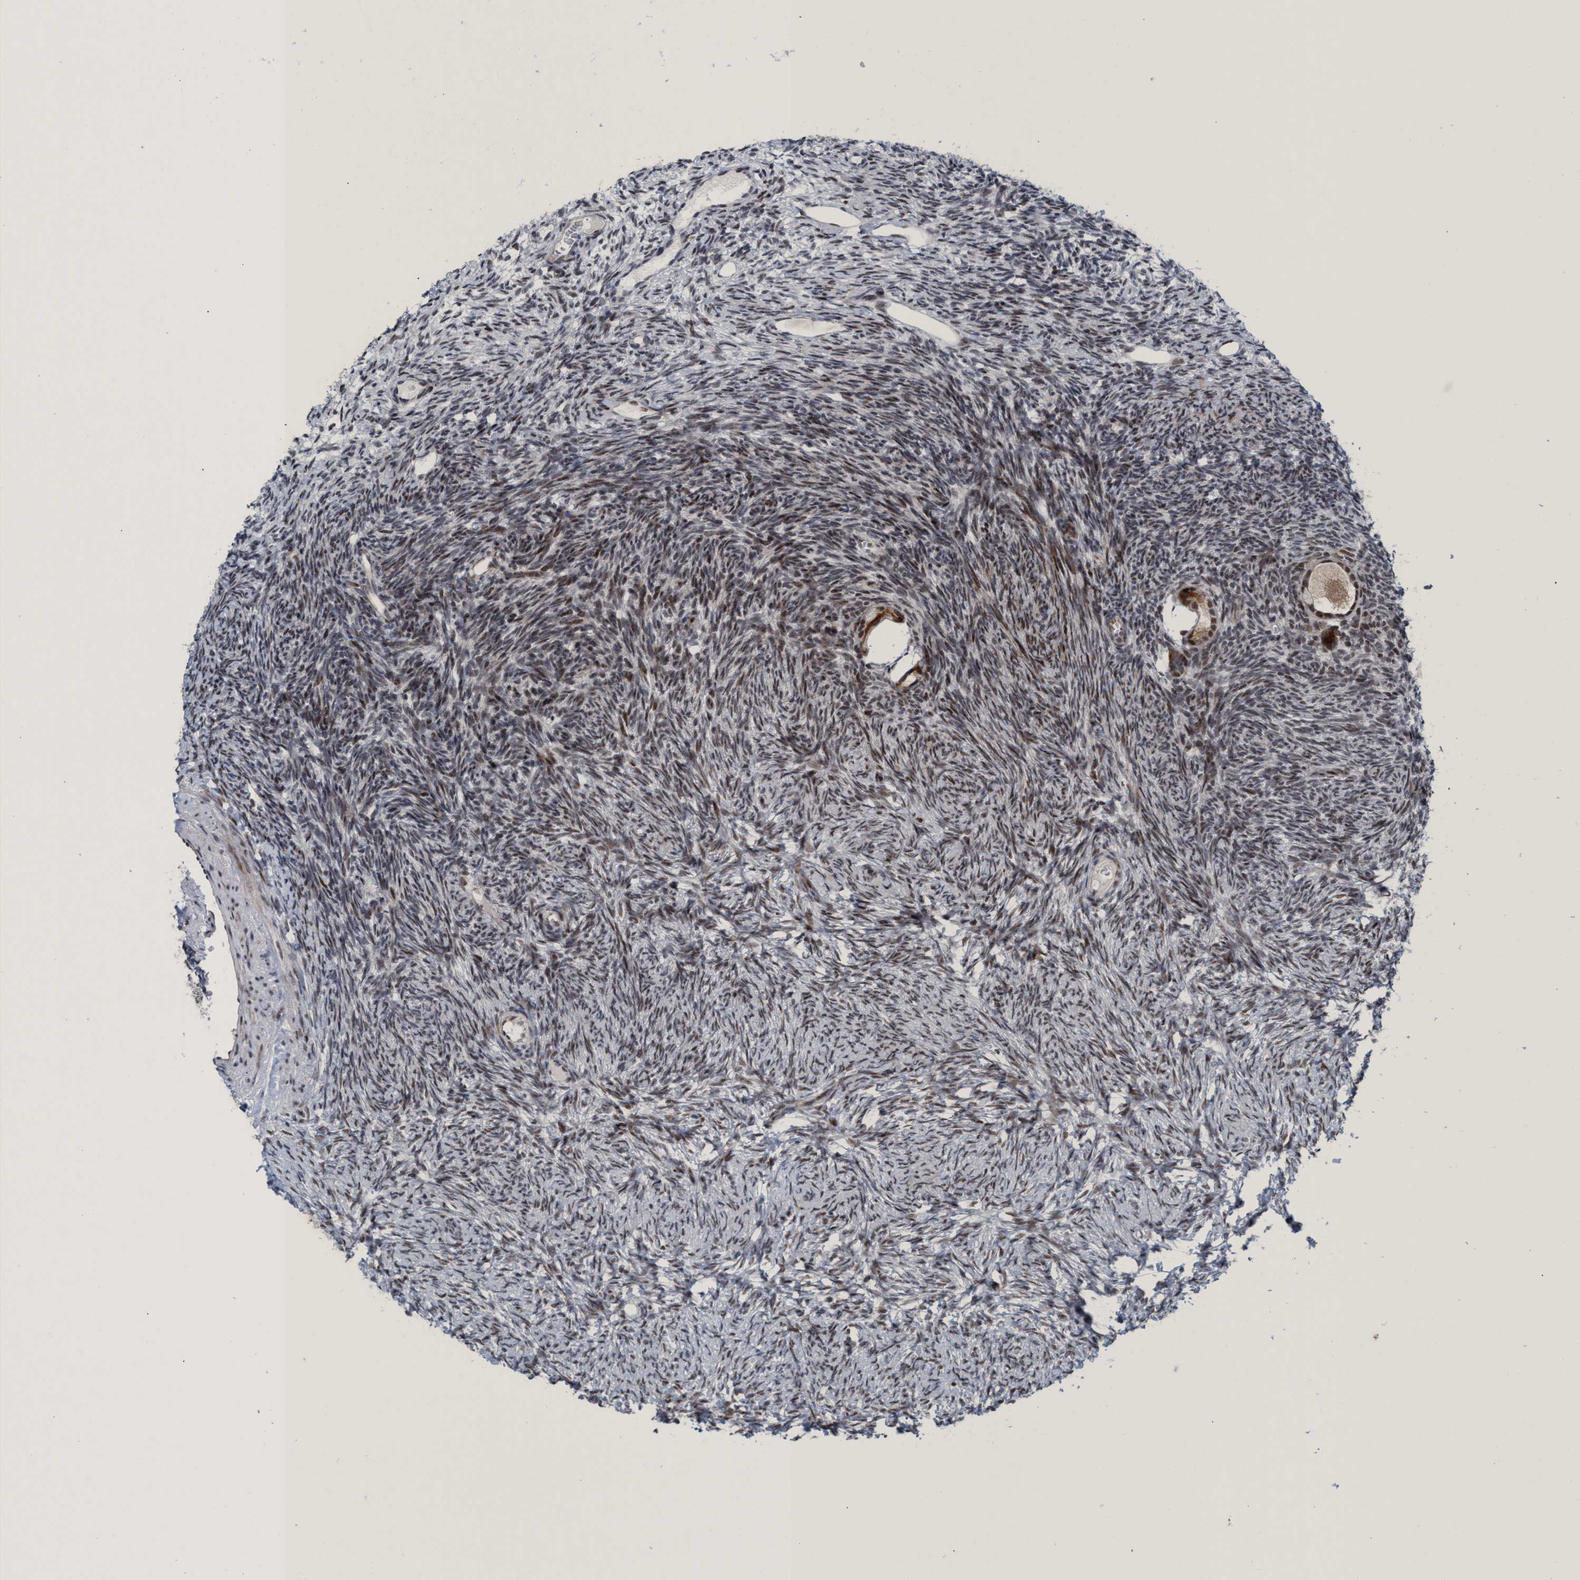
{"staining": {"intensity": "strong", "quantity": ">75%", "location": "cytoplasmic/membranous,nuclear"}, "tissue": "ovary", "cell_type": "Follicle cells", "image_type": "normal", "snomed": [{"axis": "morphology", "description": "Normal tissue, NOS"}, {"axis": "topography", "description": "Ovary"}], "caption": "Immunohistochemistry (IHC) of unremarkable ovary shows high levels of strong cytoplasmic/membranous,nuclear staining in about >75% of follicle cells.", "gene": "CWC27", "patient": {"sex": "female", "age": 34}}